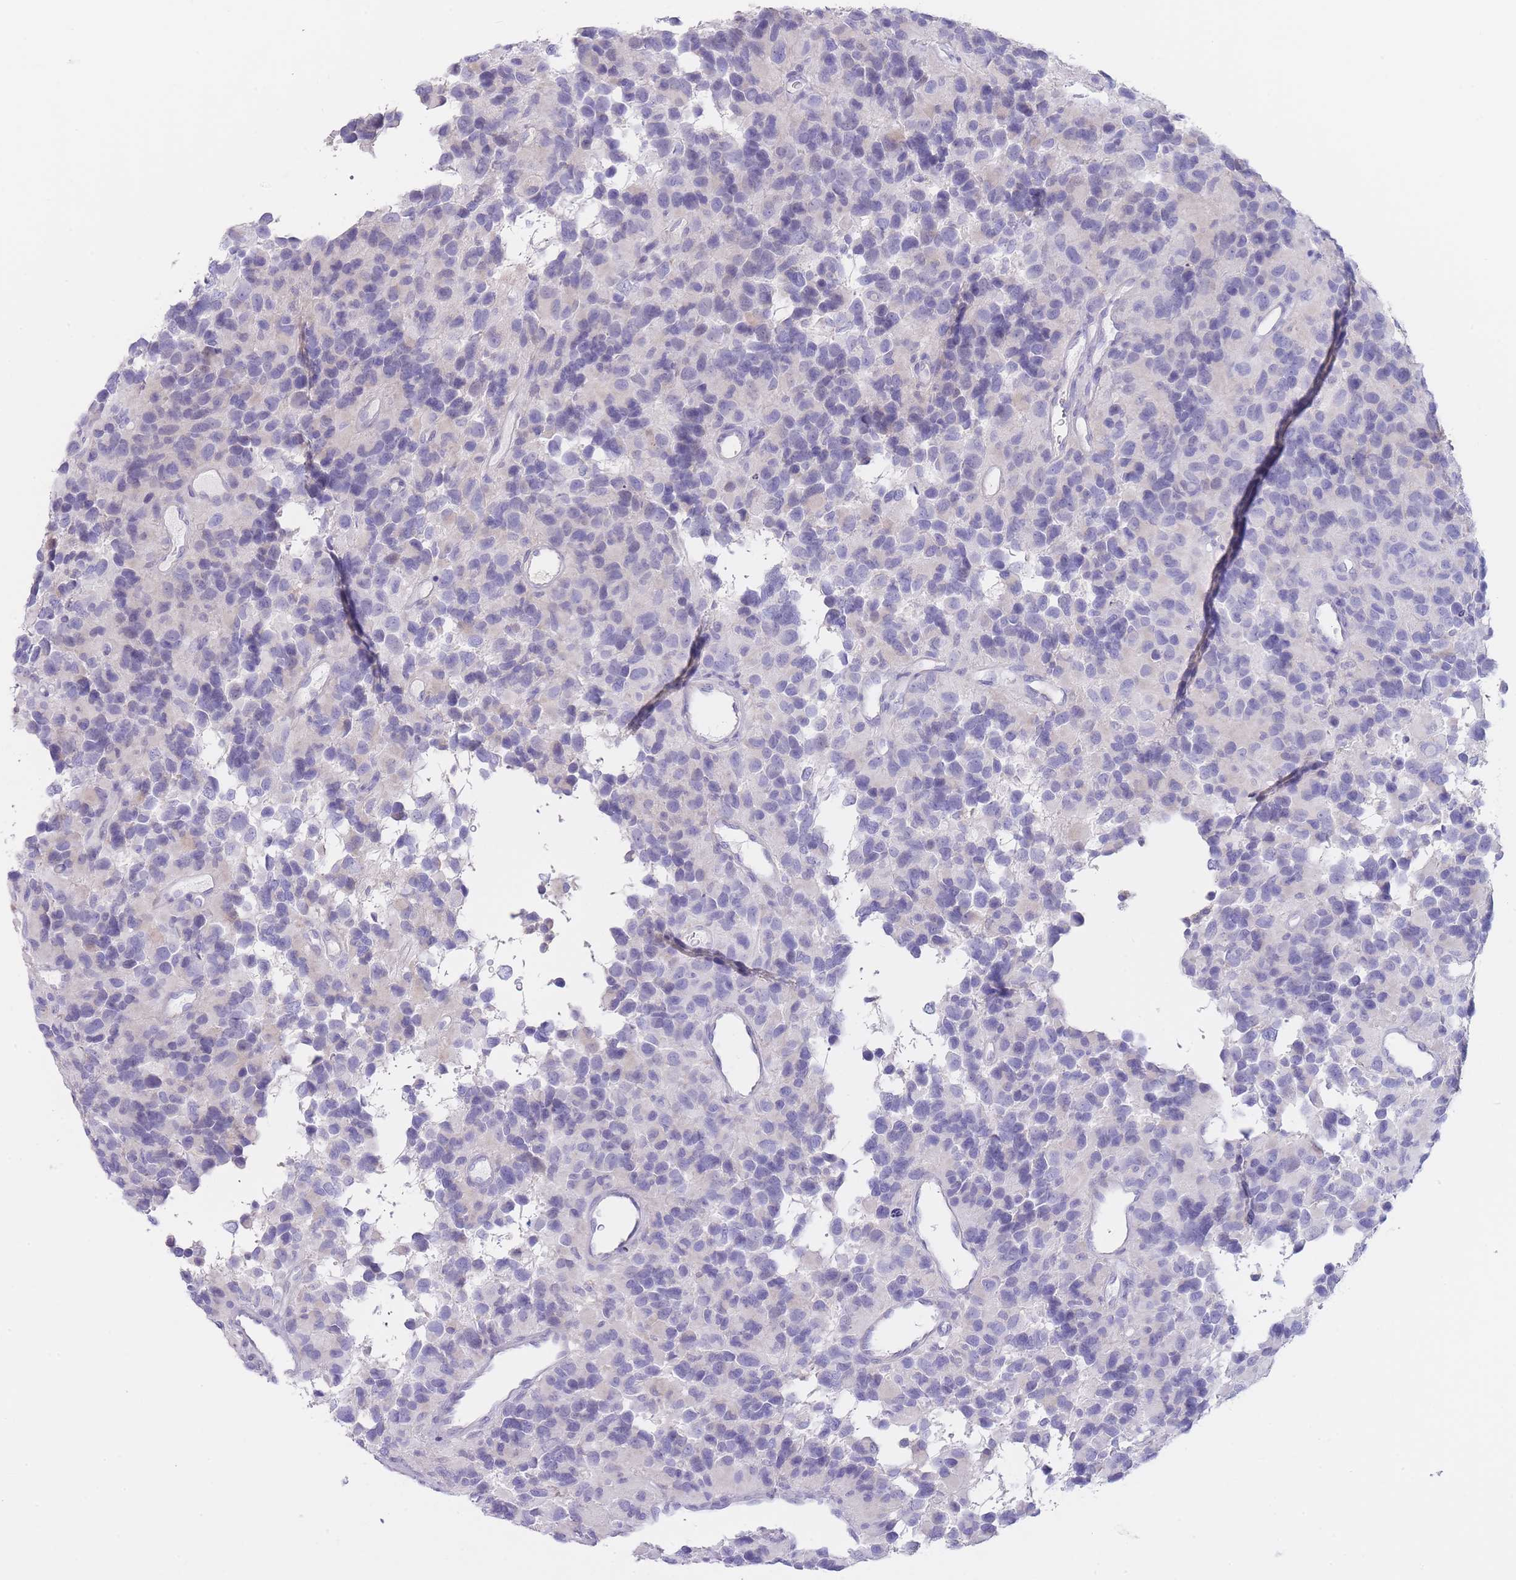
{"staining": {"intensity": "negative", "quantity": "none", "location": "none"}, "tissue": "glioma", "cell_type": "Tumor cells", "image_type": "cancer", "snomed": [{"axis": "morphology", "description": "Glioma, malignant, High grade"}, {"axis": "topography", "description": "Brain"}], "caption": "High power microscopy photomicrograph of an immunohistochemistry (IHC) micrograph of glioma, revealing no significant positivity in tumor cells.", "gene": "CD37", "patient": {"sex": "male", "age": 77}}